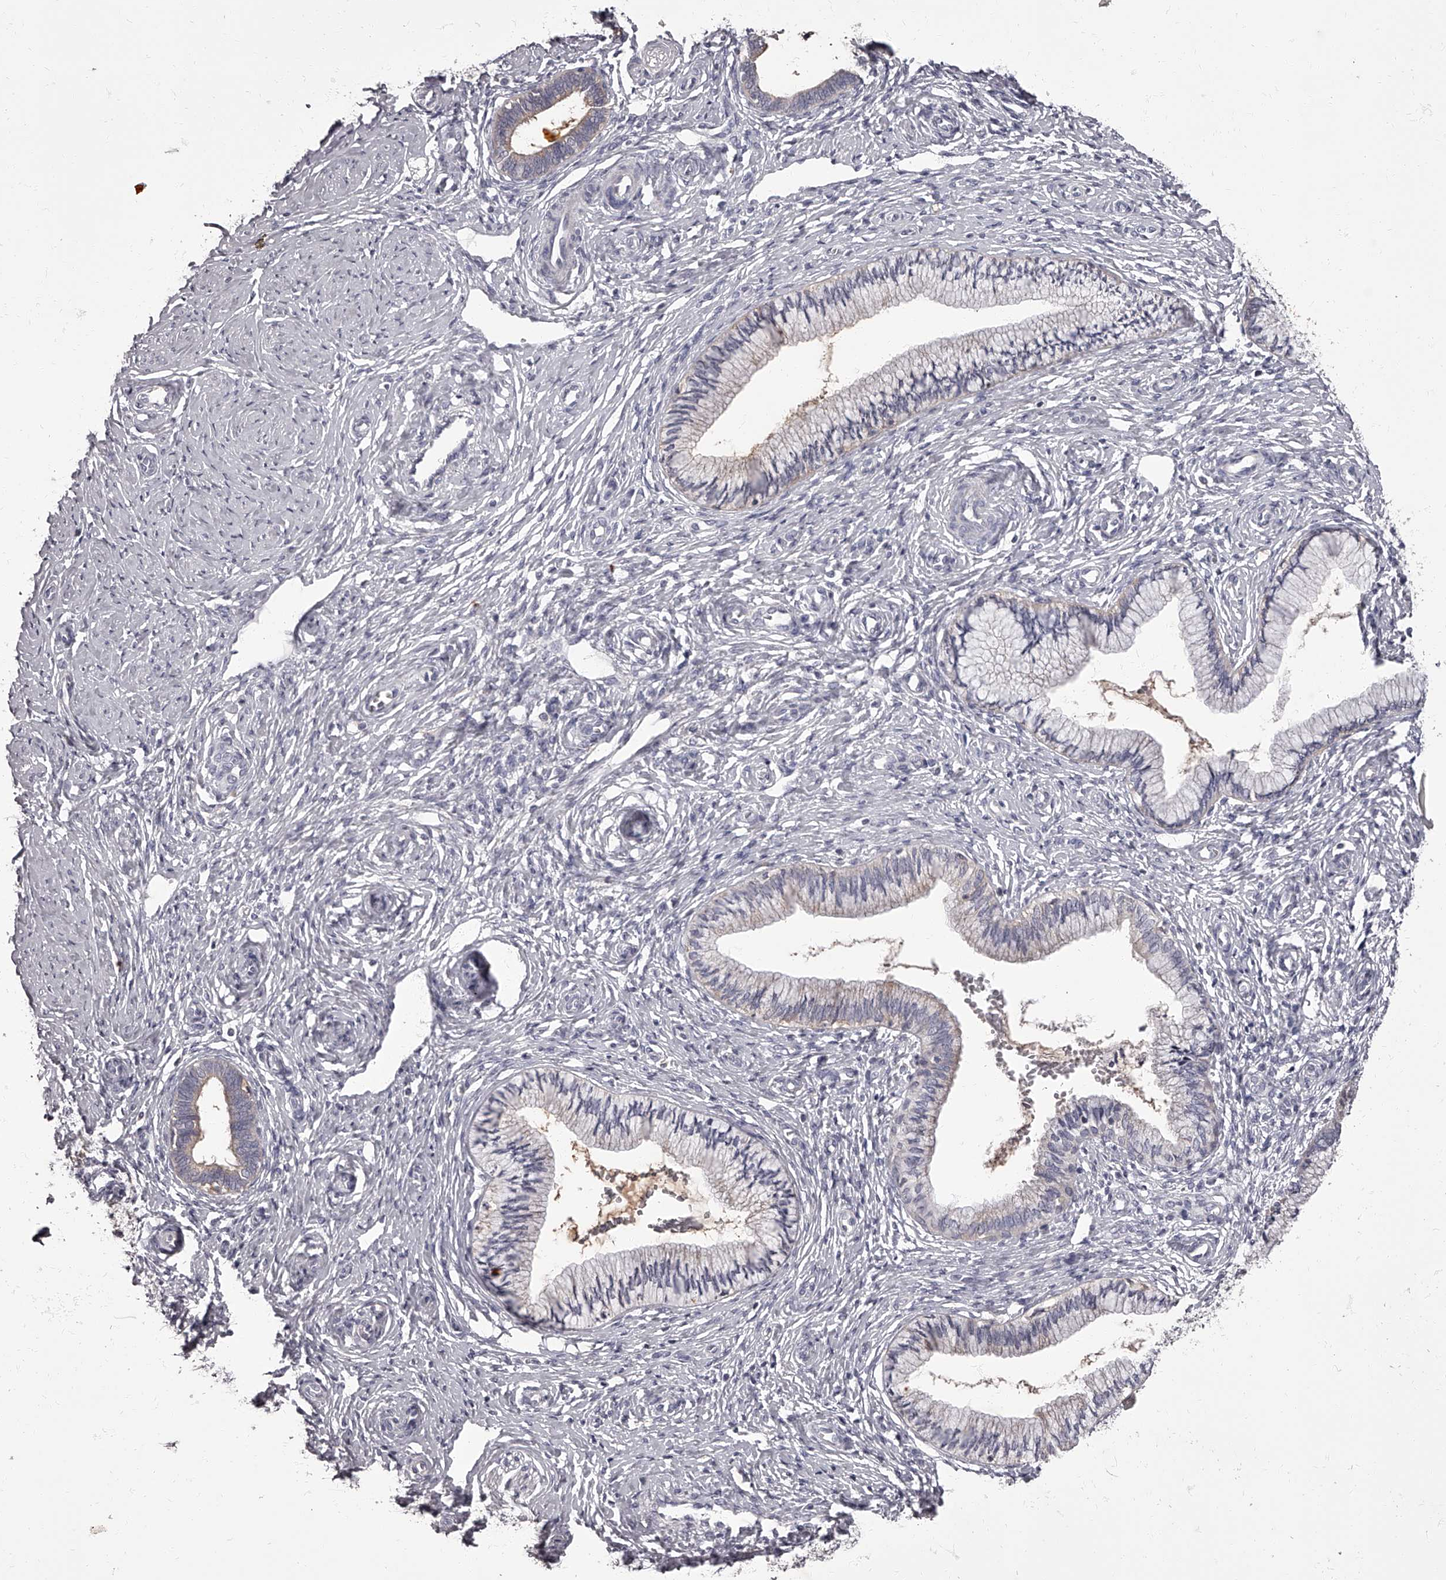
{"staining": {"intensity": "negative", "quantity": "none", "location": "none"}, "tissue": "cervix", "cell_type": "Glandular cells", "image_type": "normal", "snomed": [{"axis": "morphology", "description": "Normal tissue, NOS"}, {"axis": "topography", "description": "Cervix"}], "caption": "Glandular cells show no significant positivity in unremarkable cervix.", "gene": "APEH", "patient": {"sex": "female", "age": 27}}